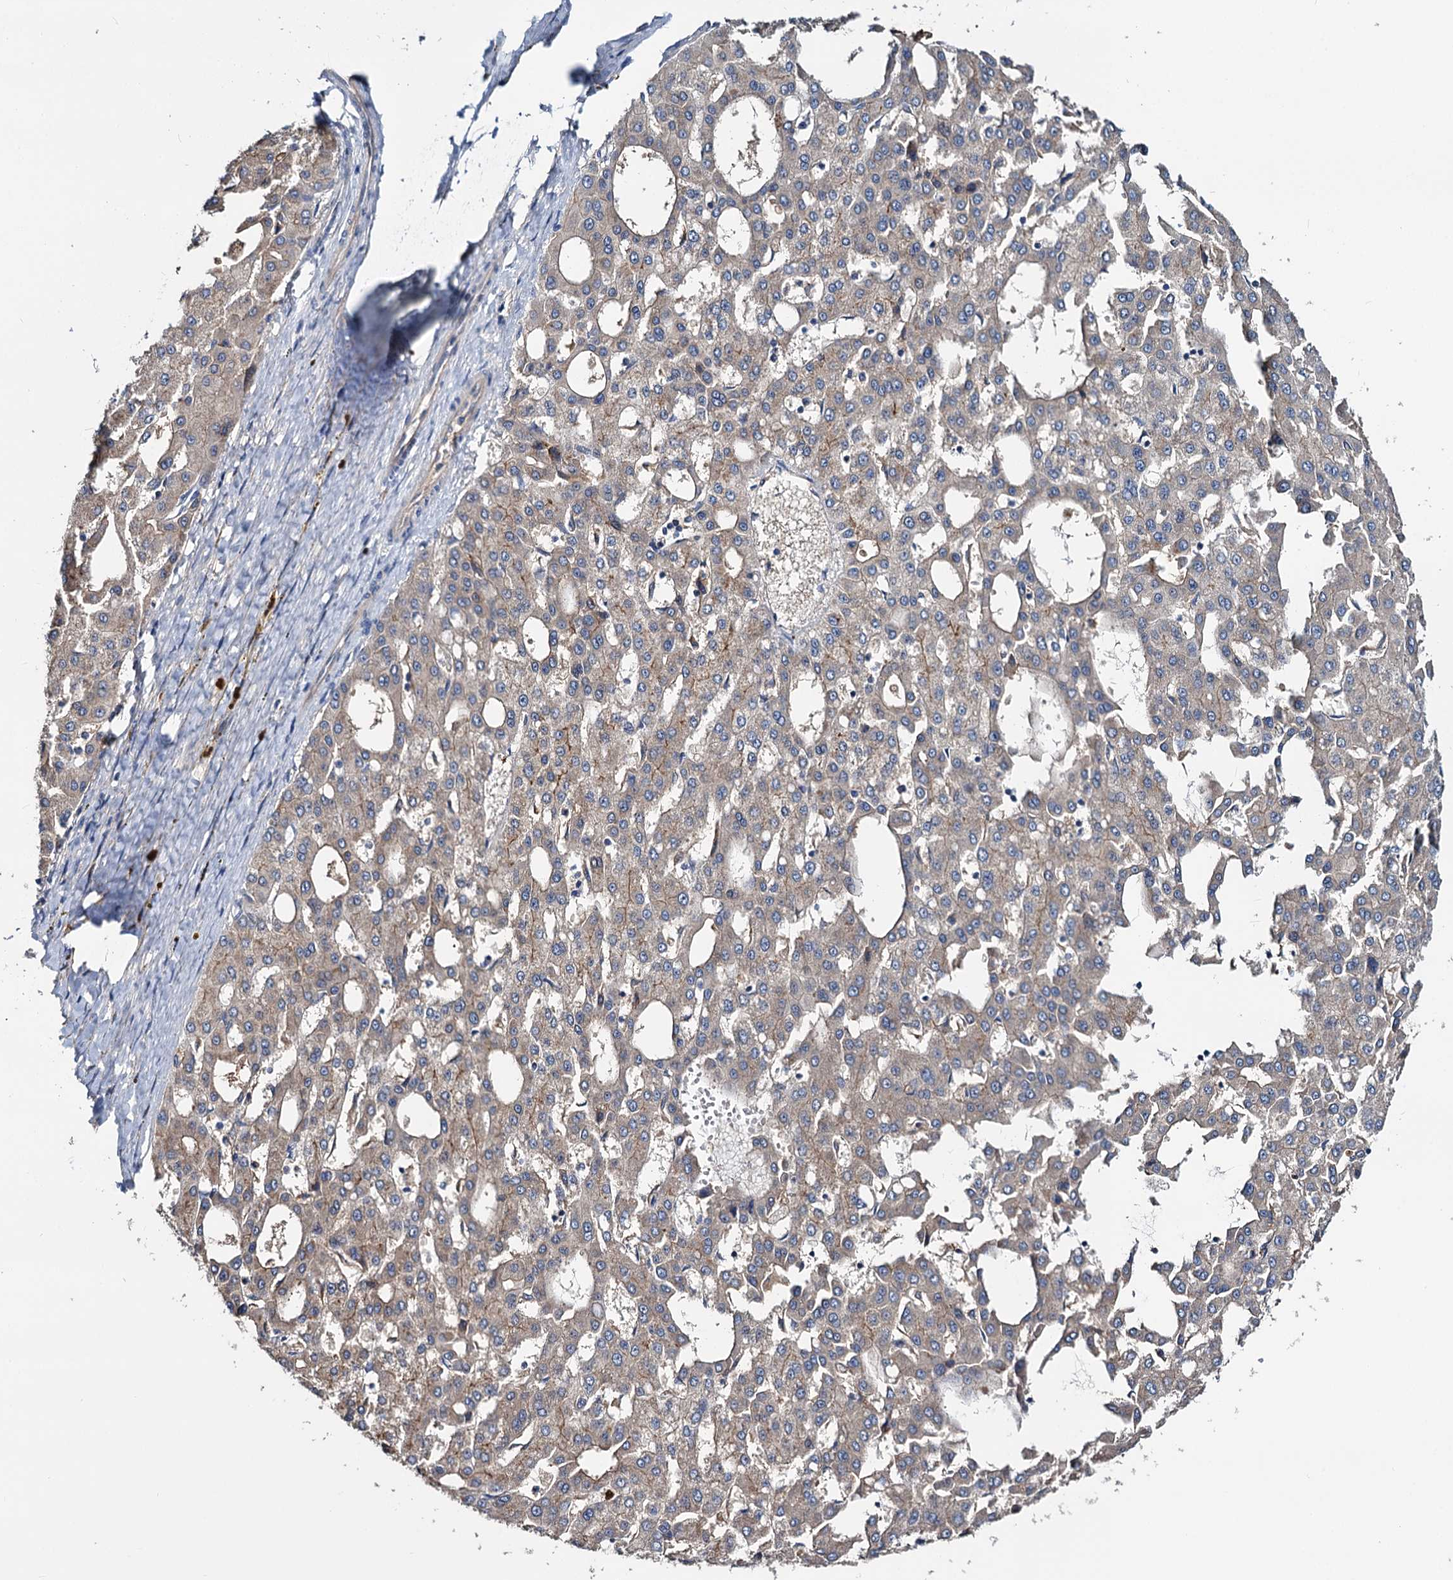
{"staining": {"intensity": "weak", "quantity": ">75%", "location": "cytoplasmic/membranous"}, "tissue": "liver cancer", "cell_type": "Tumor cells", "image_type": "cancer", "snomed": [{"axis": "morphology", "description": "Carcinoma, Hepatocellular, NOS"}, {"axis": "topography", "description": "Liver"}], "caption": "About >75% of tumor cells in human liver hepatocellular carcinoma exhibit weak cytoplasmic/membranous protein positivity as visualized by brown immunohistochemical staining.", "gene": "ACY3", "patient": {"sex": "male", "age": 47}}